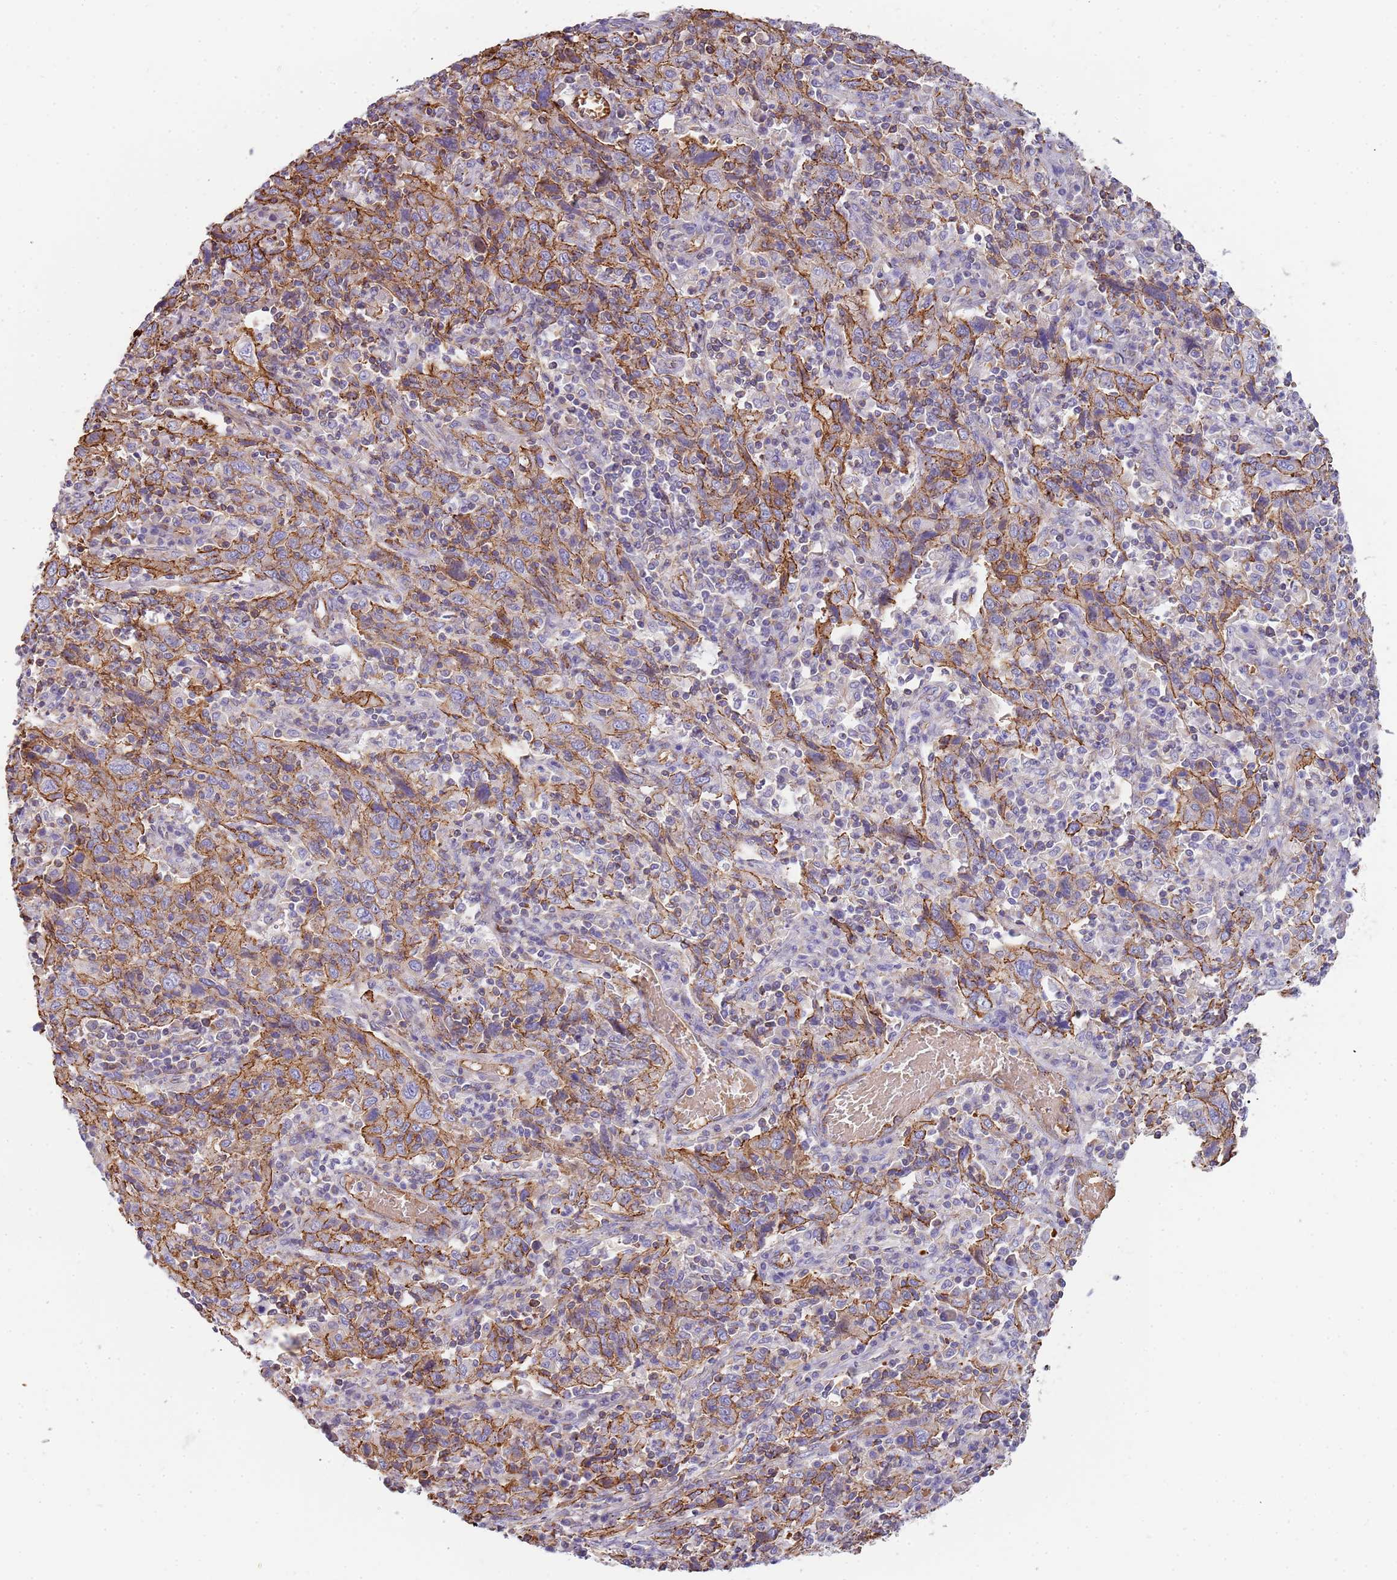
{"staining": {"intensity": "moderate", "quantity": ">75%", "location": "cytoplasmic/membranous"}, "tissue": "cervical cancer", "cell_type": "Tumor cells", "image_type": "cancer", "snomed": [{"axis": "morphology", "description": "Squamous cell carcinoma, NOS"}, {"axis": "topography", "description": "Cervix"}], "caption": "Approximately >75% of tumor cells in human cervical cancer display moderate cytoplasmic/membranous protein staining as visualized by brown immunohistochemical staining.", "gene": "GFRAL", "patient": {"sex": "female", "age": 46}}